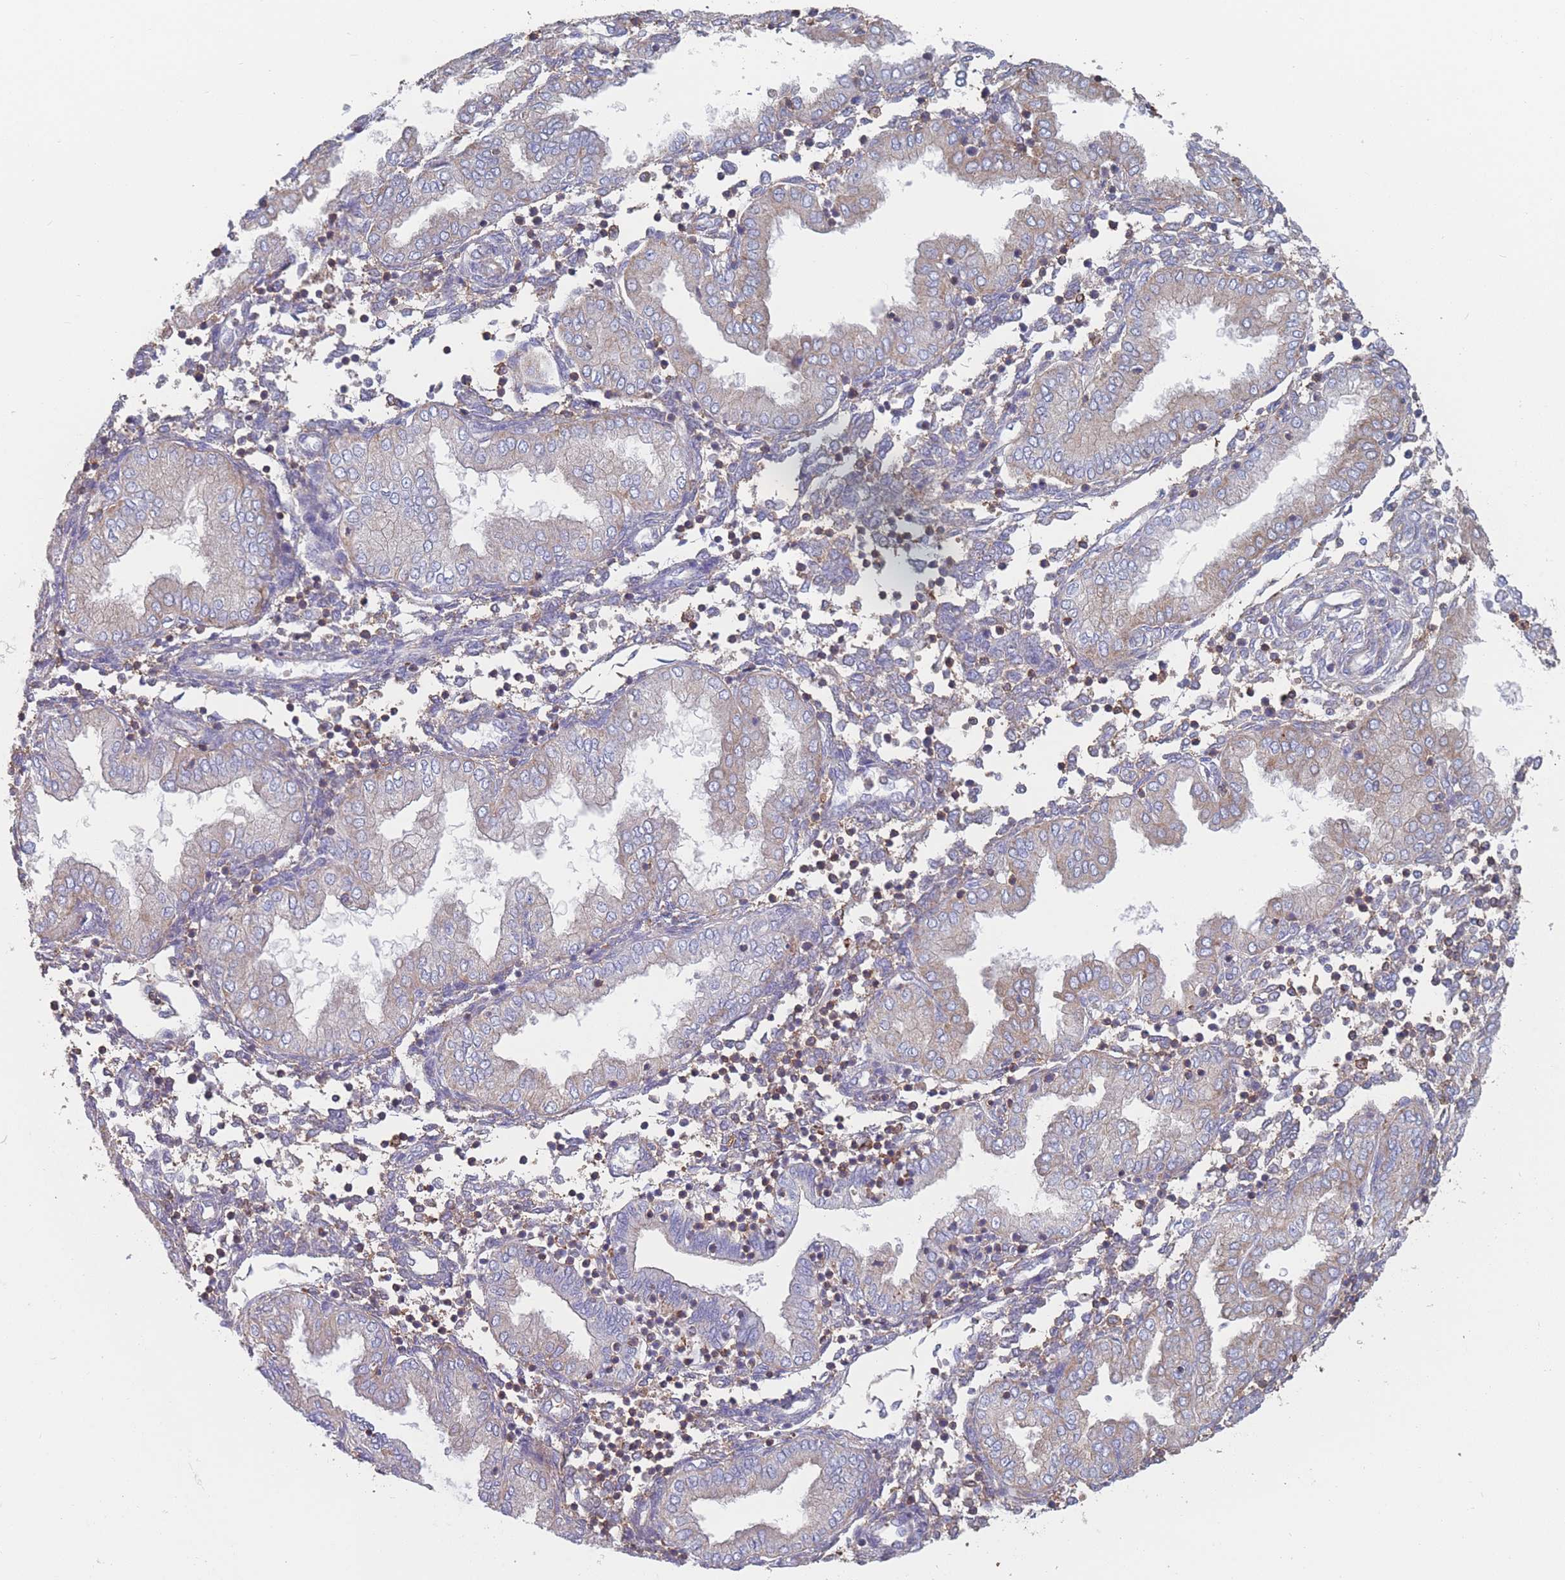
{"staining": {"intensity": "weak", "quantity": "<25%", "location": "cytoplasmic/membranous"}, "tissue": "endometrium", "cell_type": "Cells in endometrial stroma", "image_type": "normal", "snomed": [{"axis": "morphology", "description": "Normal tissue, NOS"}, {"axis": "topography", "description": "Endometrium"}], "caption": "High power microscopy micrograph of an immunohistochemistry photomicrograph of normal endometrium, revealing no significant positivity in cells in endometrial stroma.", "gene": "ADH1A", "patient": {"sex": "female", "age": 53}}